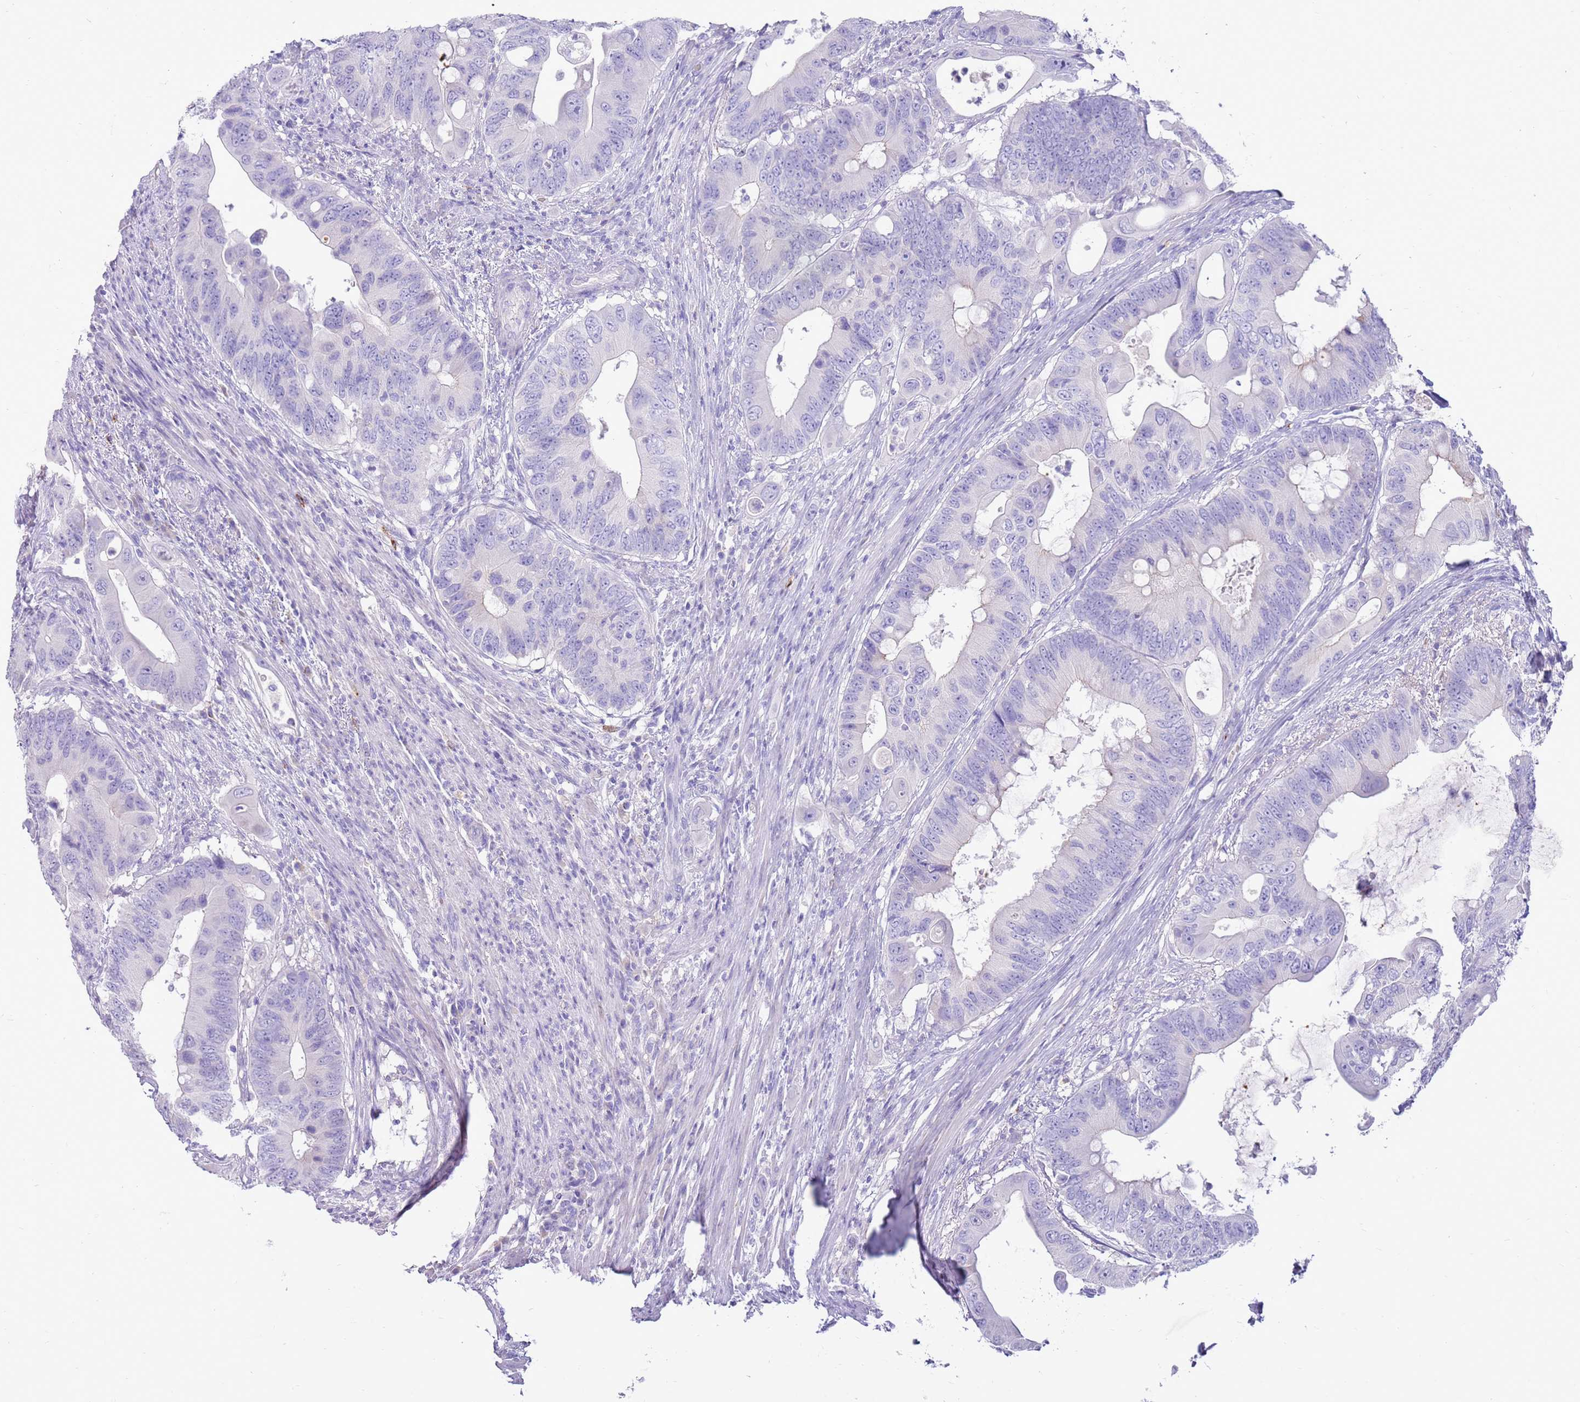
{"staining": {"intensity": "negative", "quantity": "none", "location": "none"}, "tissue": "colorectal cancer", "cell_type": "Tumor cells", "image_type": "cancer", "snomed": [{"axis": "morphology", "description": "Adenocarcinoma, NOS"}, {"axis": "topography", "description": "Colon"}], "caption": "This is an IHC image of colorectal cancer. There is no staining in tumor cells.", "gene": "EVPLL", "patient": {"sex": "male", "age": 71}}